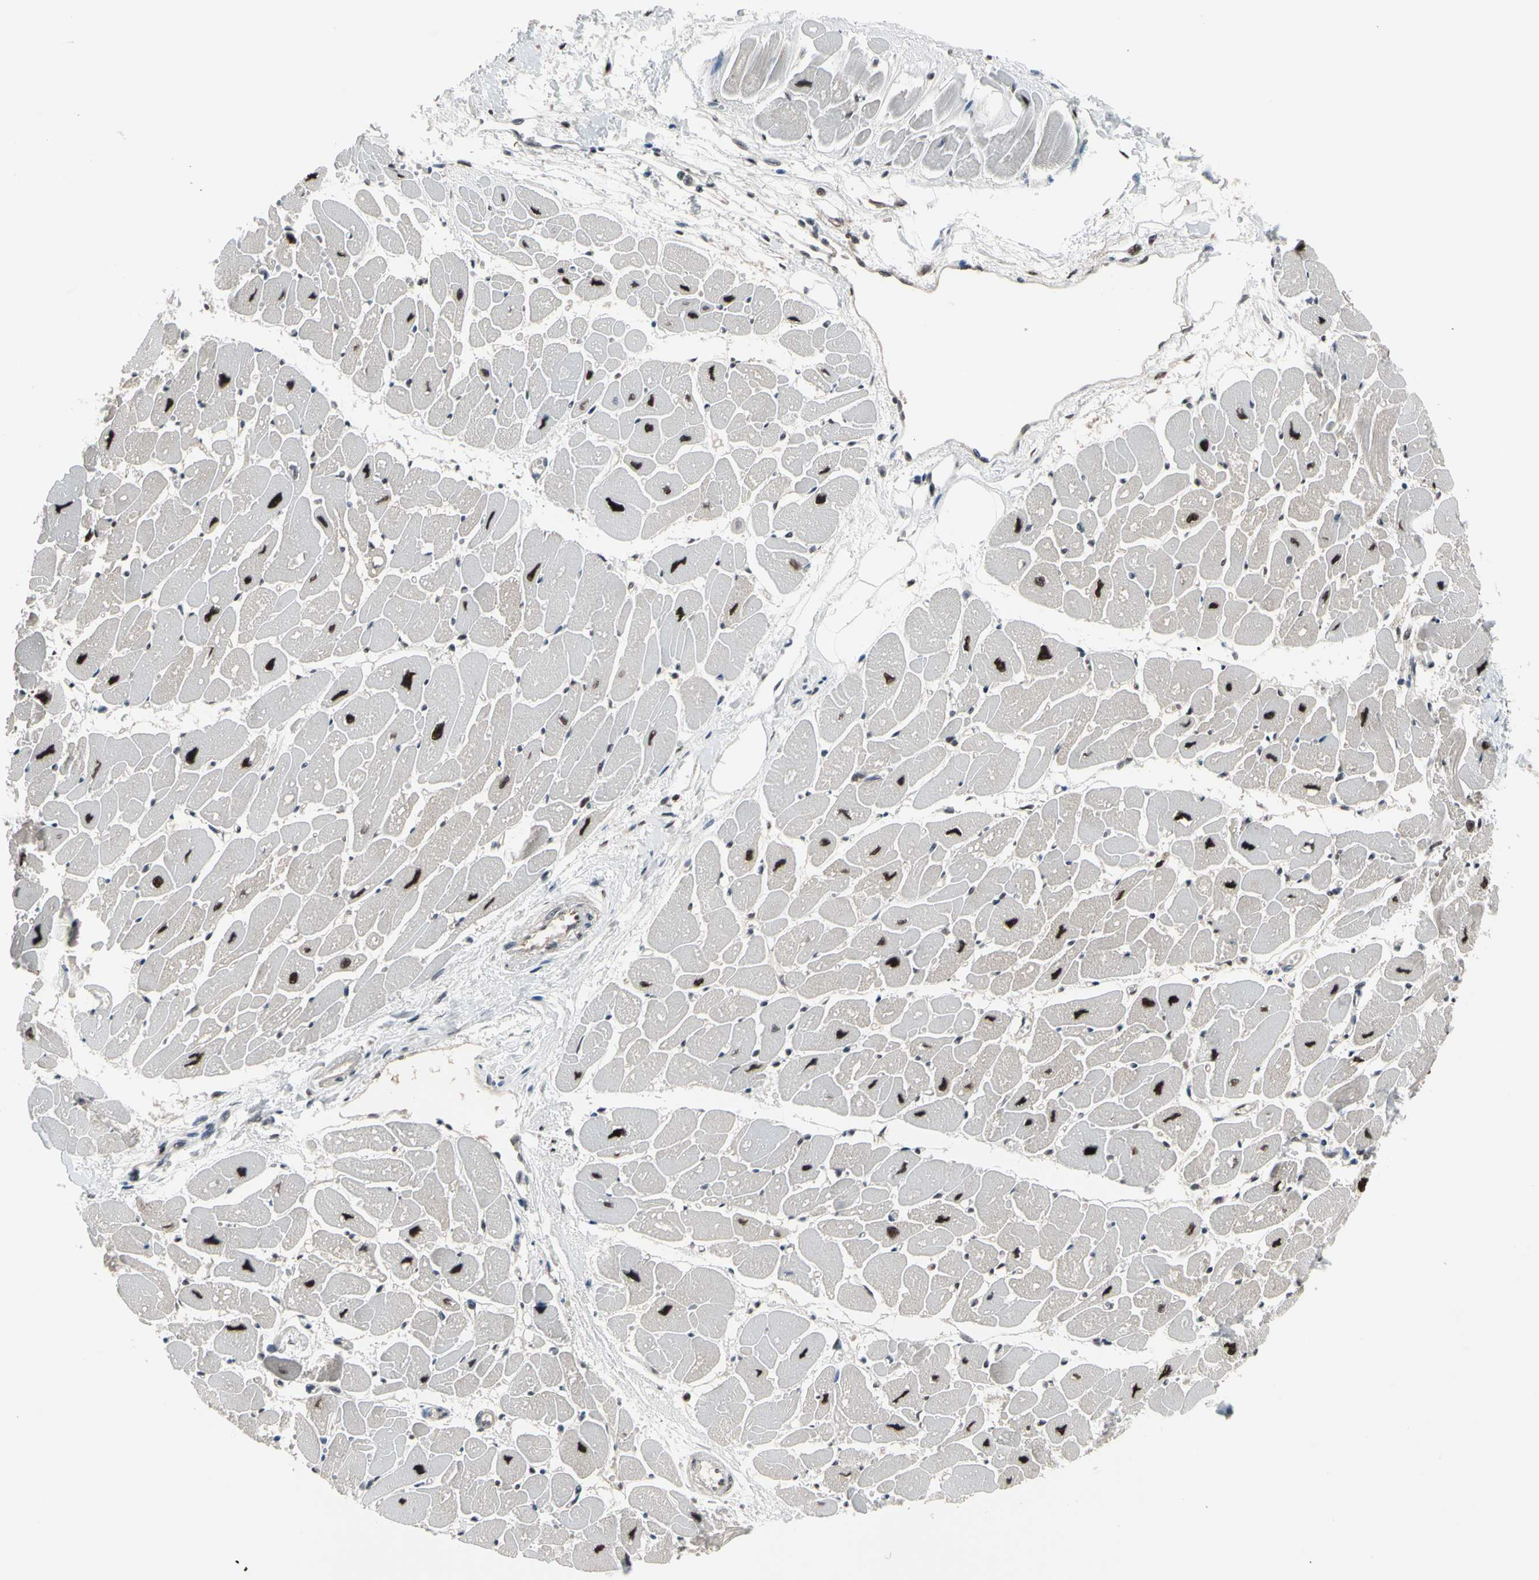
{"staining": {"intensity": "strong", "quantity": "<25%", "location": "nuclear"}, "tissue": "heart muscle", "cell_type": "Cardiomyocytes", "image_type": "normal", "snomed": [{"axis": "morphology", "description": "Normal tissue, NOS"}, {"axis": "topography", "description": "Heart"}], "caption": "Strong nuclear positivity for a protein is identified in approximately <25% of cardiomyocytes of benign heart muscle using immunohistochemistry.", "gene": "ENSG00000256646", "patient": {"sex": "female", "age": 54}}